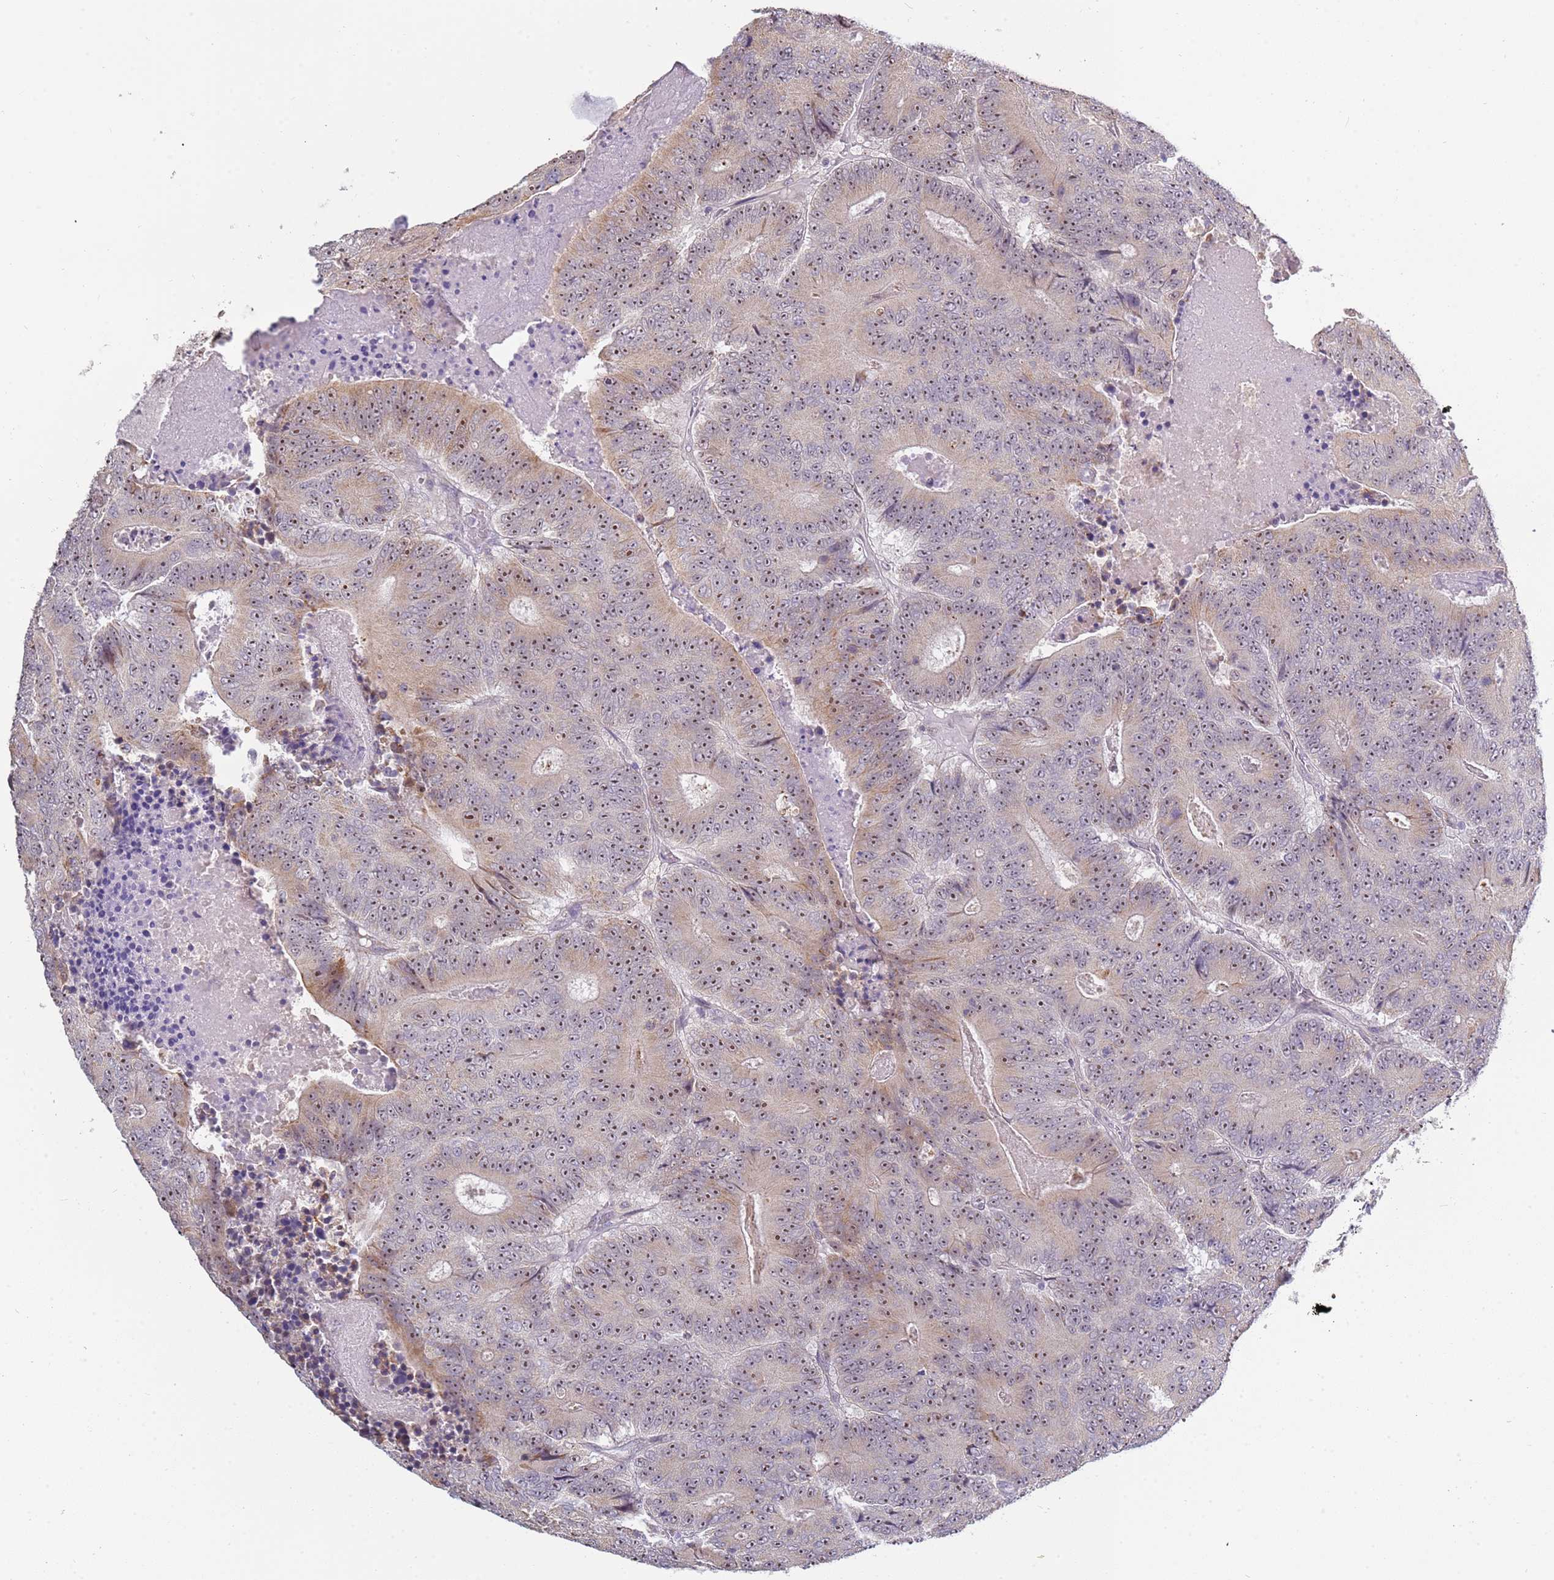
{"staining": {"intensity": "moderate", "quantity": ">75%", "location": "nuclear"}, "tissue": "colorectal cancer", "cell_type": "Tumor cells", "image_type": "cancer", "snomed": [{"axis": "morphology", "description": "Adenocarcinoma, NOS"}, {"axis": "topography", "description": "Colon"}], "caption": "Moderate nuclear positivity is identified in approximately >75% of tumor cells in colorectal cancer.", "gene": "UCMA", "patient": {"sex": "male", "age": 83}}